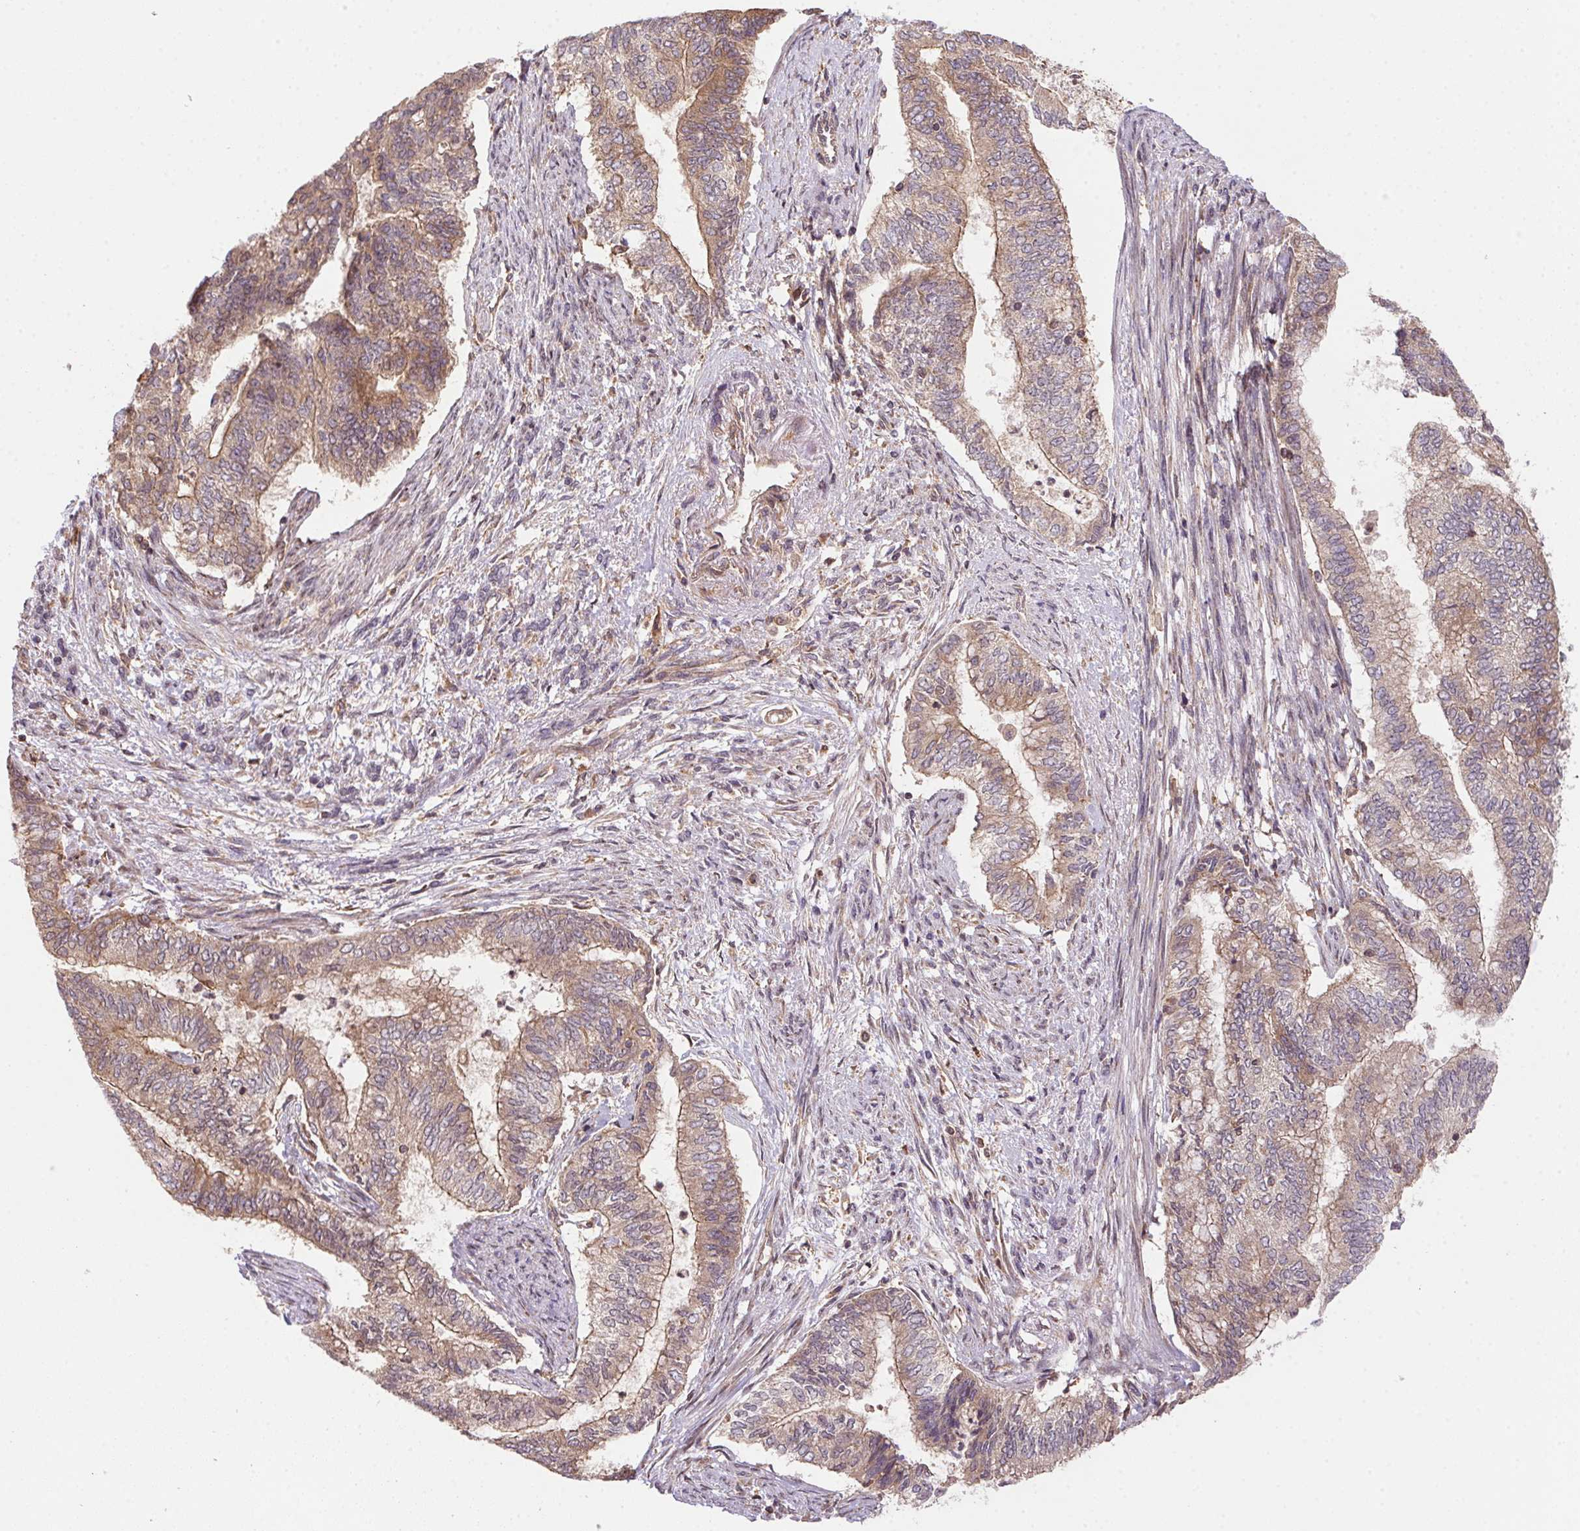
{"staining": {"intensity": "weak", "quantity": ">75%", "location": "cytoplasmic/membranous"}, "tissue": "endometrial cancer", "cell_type": "Tumor cells", "image_type": "cancer", "snomed": [{"axis": "morphology", "description": "Adenocarcinoma, NOS"}, {"axis": "topography", "description": "Endometrium"}], "caption": "Adenocarcinoma (endometrial) stained with a brown dye displays weak cytoplasmic/membranous positive staining in about >75% of tumor cells.", "gene": "MEX3D", "patient": {"sex": "female", "age": 65}}